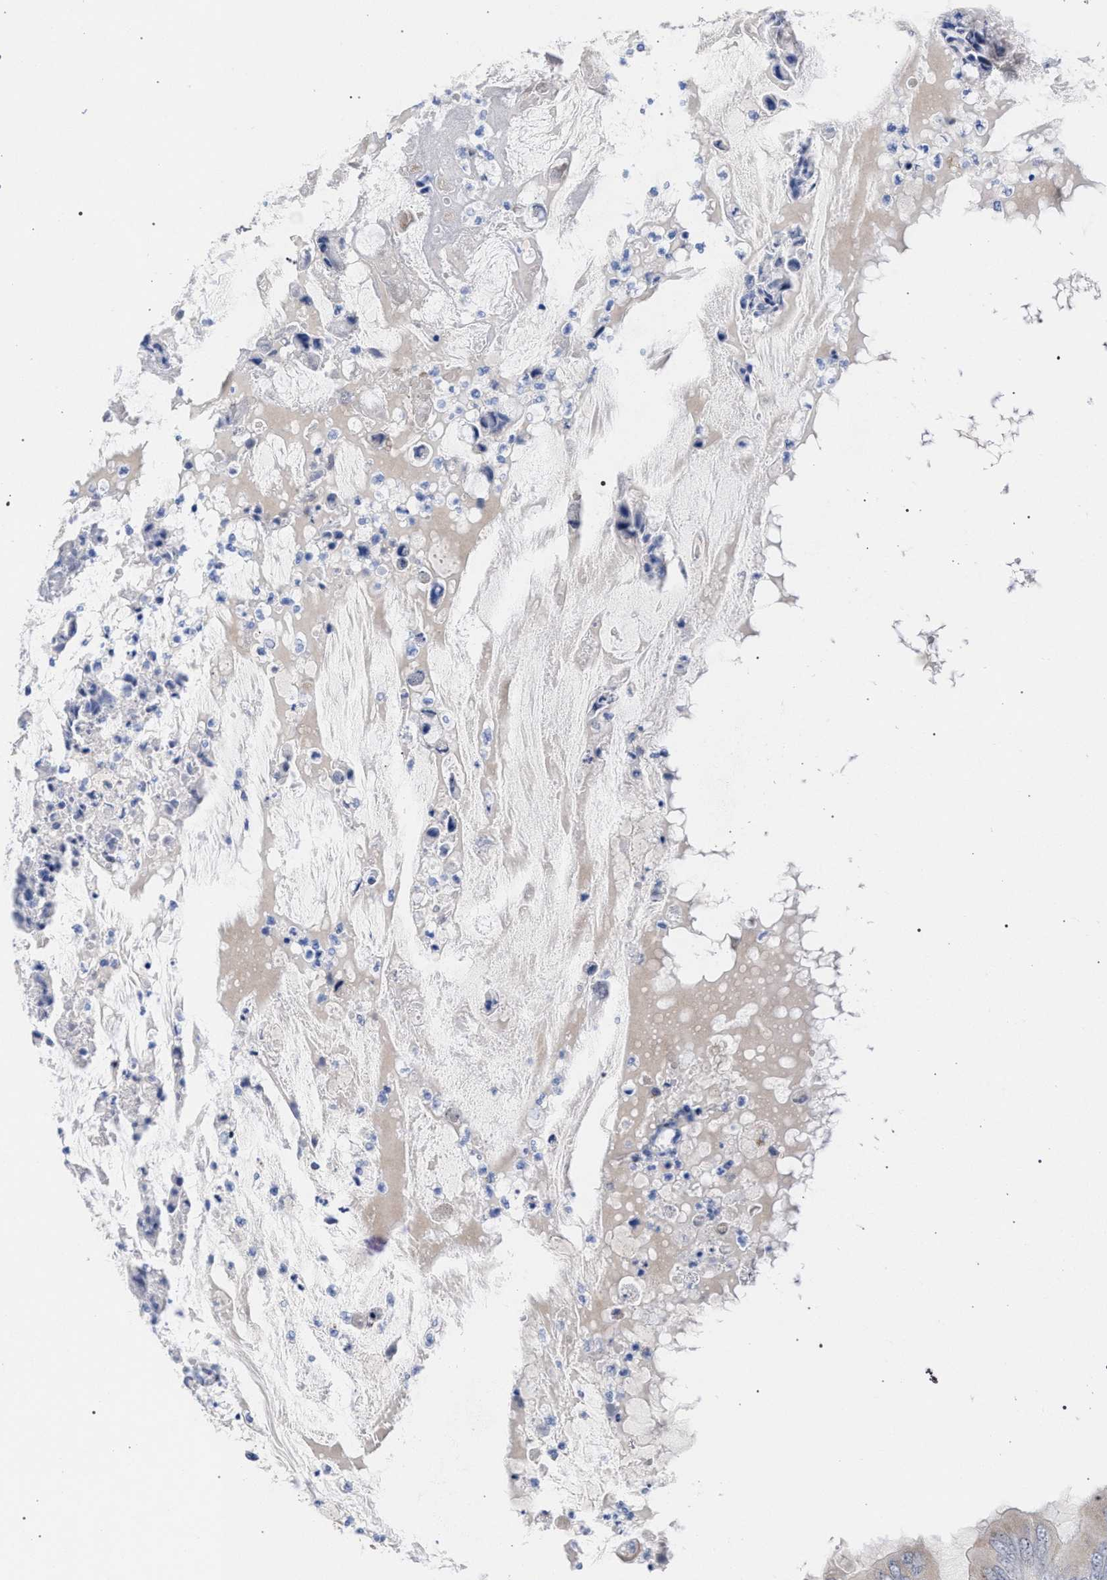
{"staining": {"intensity": "negative", "quantity": "none", "location": "none"}, "tissue": "colorectal cancer", "cell_type": "Tumor cells", "image_type": "cancer", "snomed": [{"axis": "morphology", "description": "Normal tissue, NOS"}, {"axis": "morphology", "description": "Adenocarcinoma, NOS"}, {"axis": "topography", "description": "Rectum"}, {"axis": "topography", "description": "Peripheral nerve tissue"}], "caption": "Photomicrograph shows no protein staining in tumor cells of colorectal adenocarcinoma tissue.", "gene": "GOLGA2", "patient": {"sex": "female", "age": 77}}